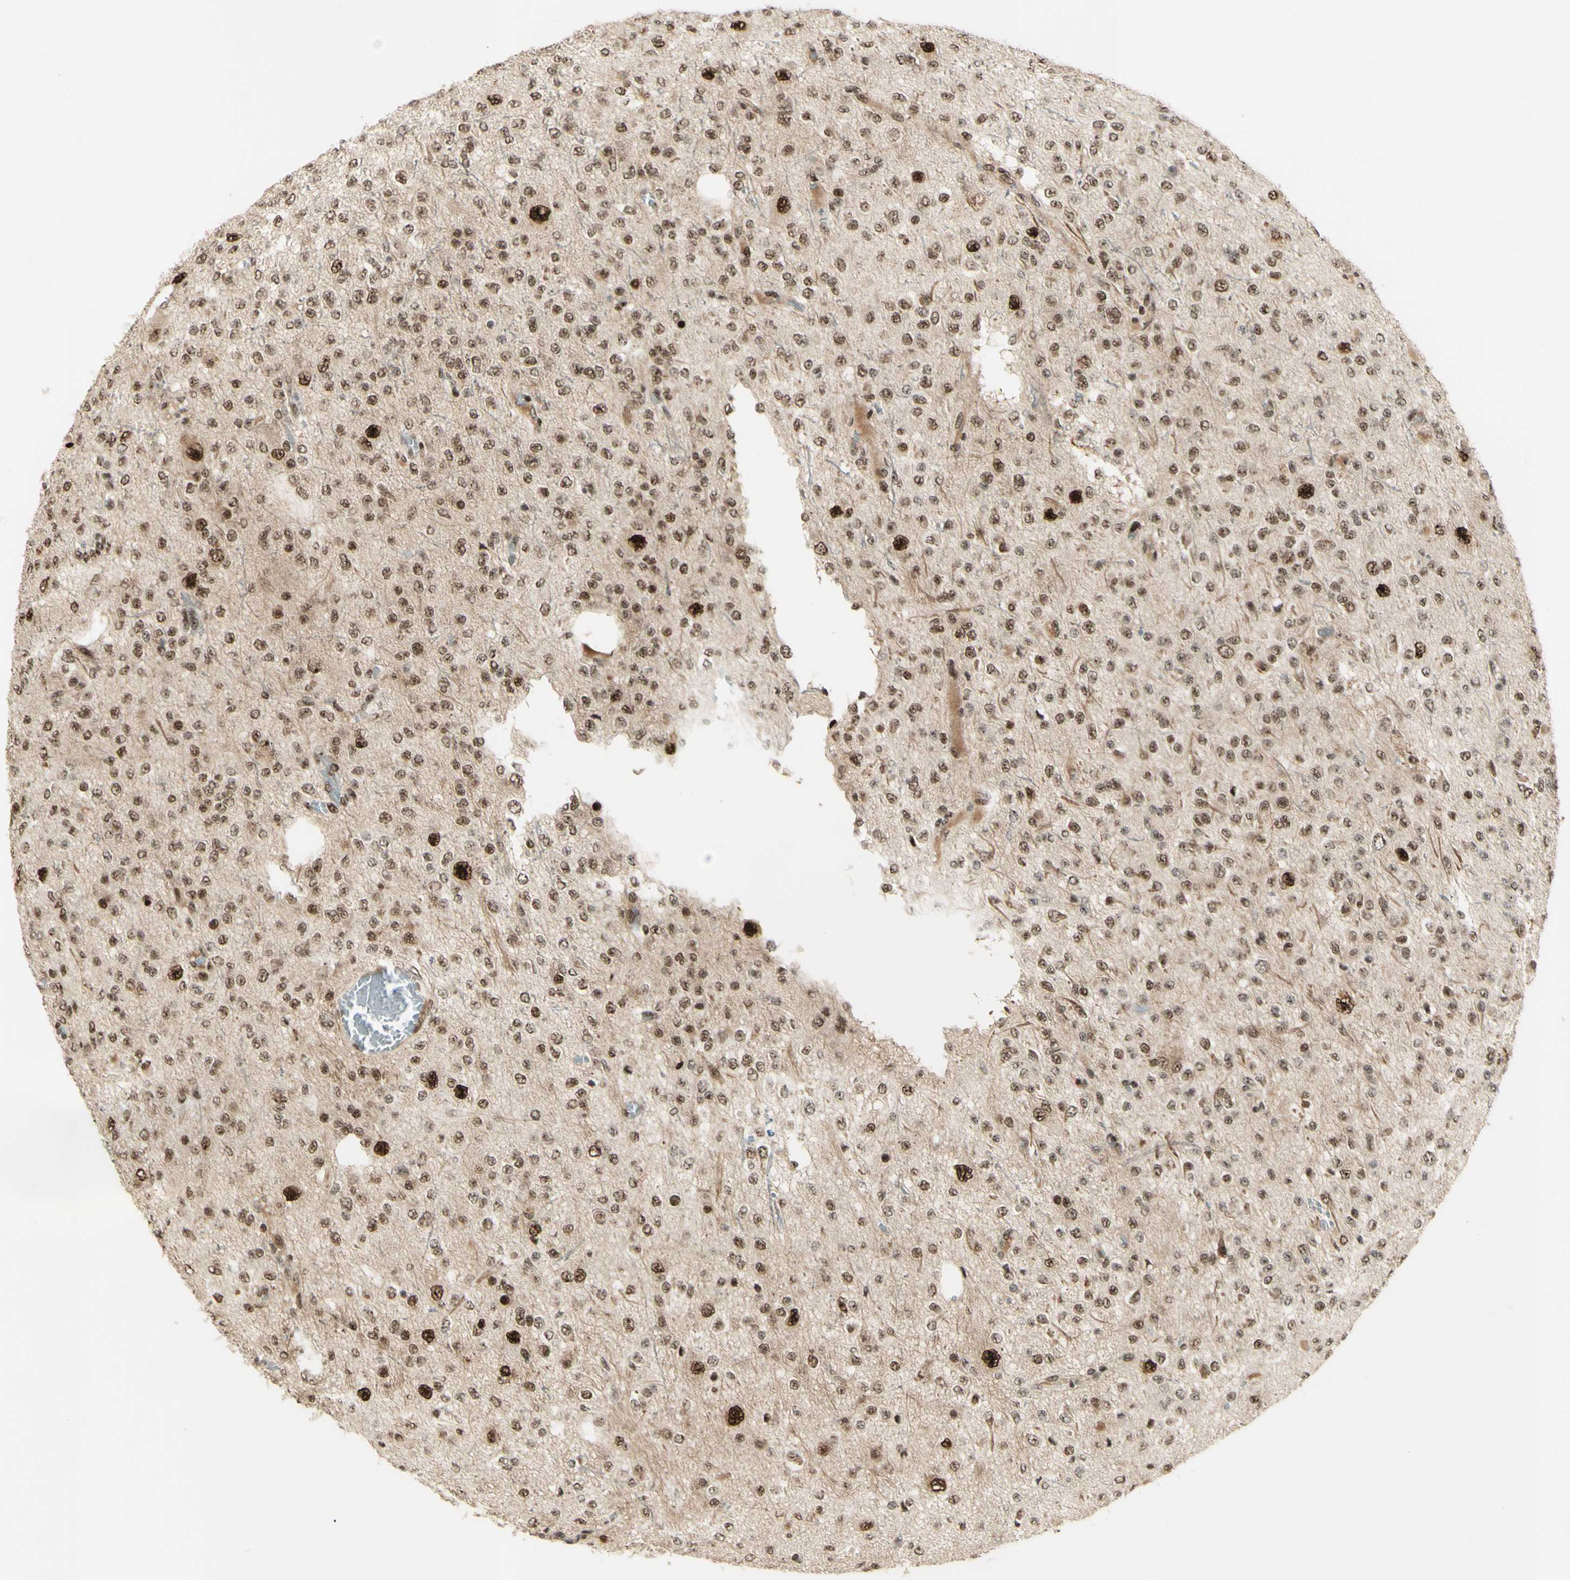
{"staining": {"intensity": "strong", "quantity": "<25%", "location": "nuclear"}, "tissue": "glioma", "cell_type": "Tumor cells", "image_type": "cancer", "snomed": [{"axis": "morphology", "description": "Glioma, malignant, Low grade"}, {"axis": "topography", "description": "Brain"}], "caption": "Immunohistochemistry (IHC) staining of malignant glioma (low-grade), which demonstrates medium levels of strong nuclear staining in approximately <25% of tumor cells indicating strong nuclear protein positivity. The staining was performed using DAB (brown) for protein detection and nuclei were counterstained in hematoxylin (blue).", "gene": "DHX9", "patient": {"sex": "male", "age": 38}}